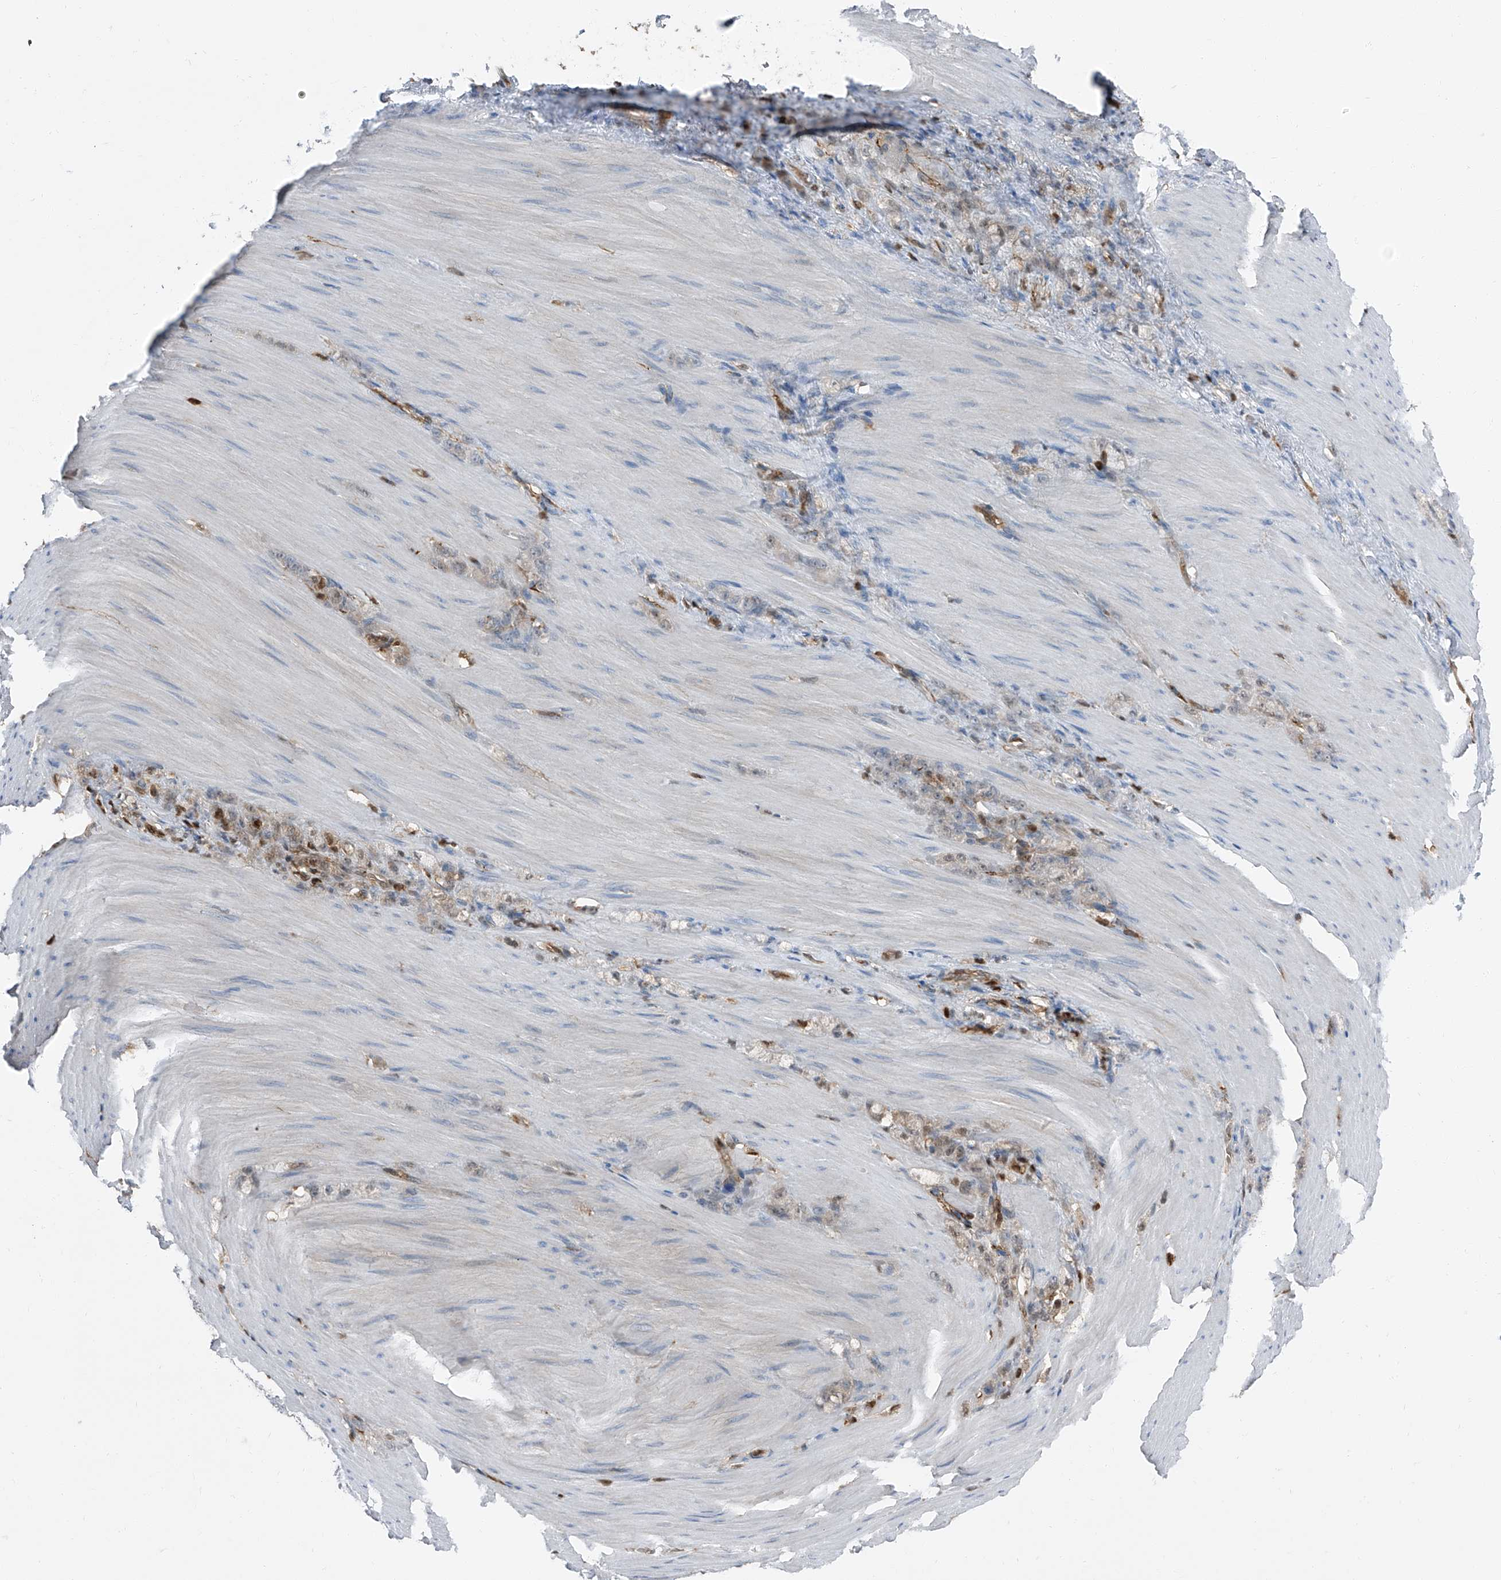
{"staining": {"intensity": "weak", "quantity": "25%-75%", "location": "cytoplasmic/membranous"}, "tissue": "stomach cancer", "cell_type": "Tumor cells", "image_type": "cancer", "snomed": [{"axis": "morphology", "description": "Normal tissue, NOS"}, {"axis": "morphology", "description": "Adenocarcinoma, NOS"}, {"axis": "topography", "description": "Stomach"}], "caption": "High-power microscopy captured an IHC histopathology image of adenocarcinoma (stomach), revealing weak cytoplasmic/membranous staining in approximately 25%-75% of tumor cells.", "gene": "PSMB10", "patient": {"sex": "male", "age": 82}}